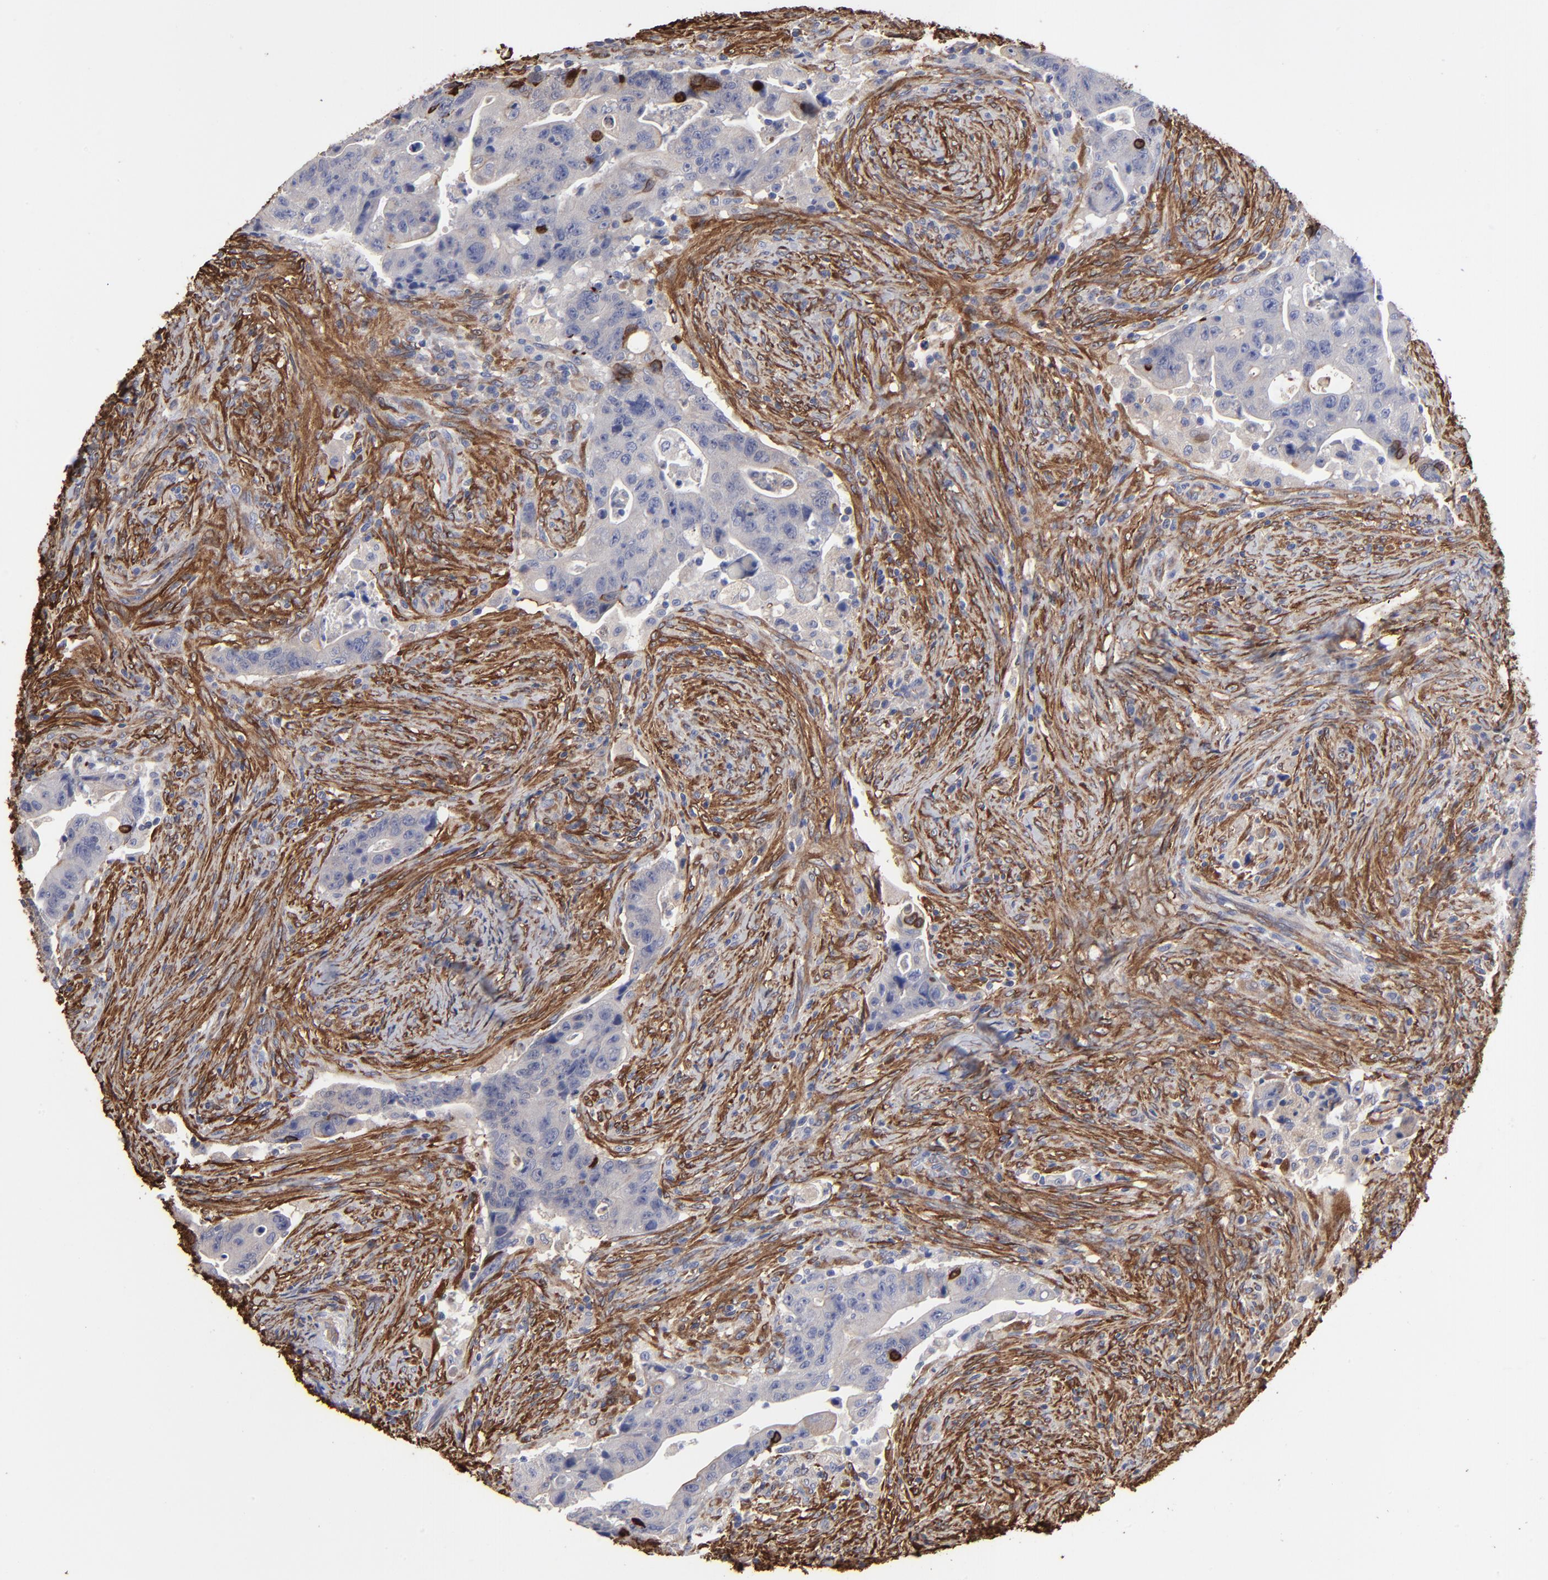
{"staining": {"intensity": "negative", "quantity": "none", "location": "none"}, "tissue": "colorectal cancer", "cell_type": "Tumor cells", "image_type": "cancer", "snomed": [{"axis": "morphology", "description": "Adenocarcinoma, NOS"}, {"axis": "topography", "description": "Rectum"}], "caption": "The histopathology image displays no staining of tumor cells in colorectal adenocarcinoma.", "gene": "CILP", "patient": {"sex": "female", "age": 71}}